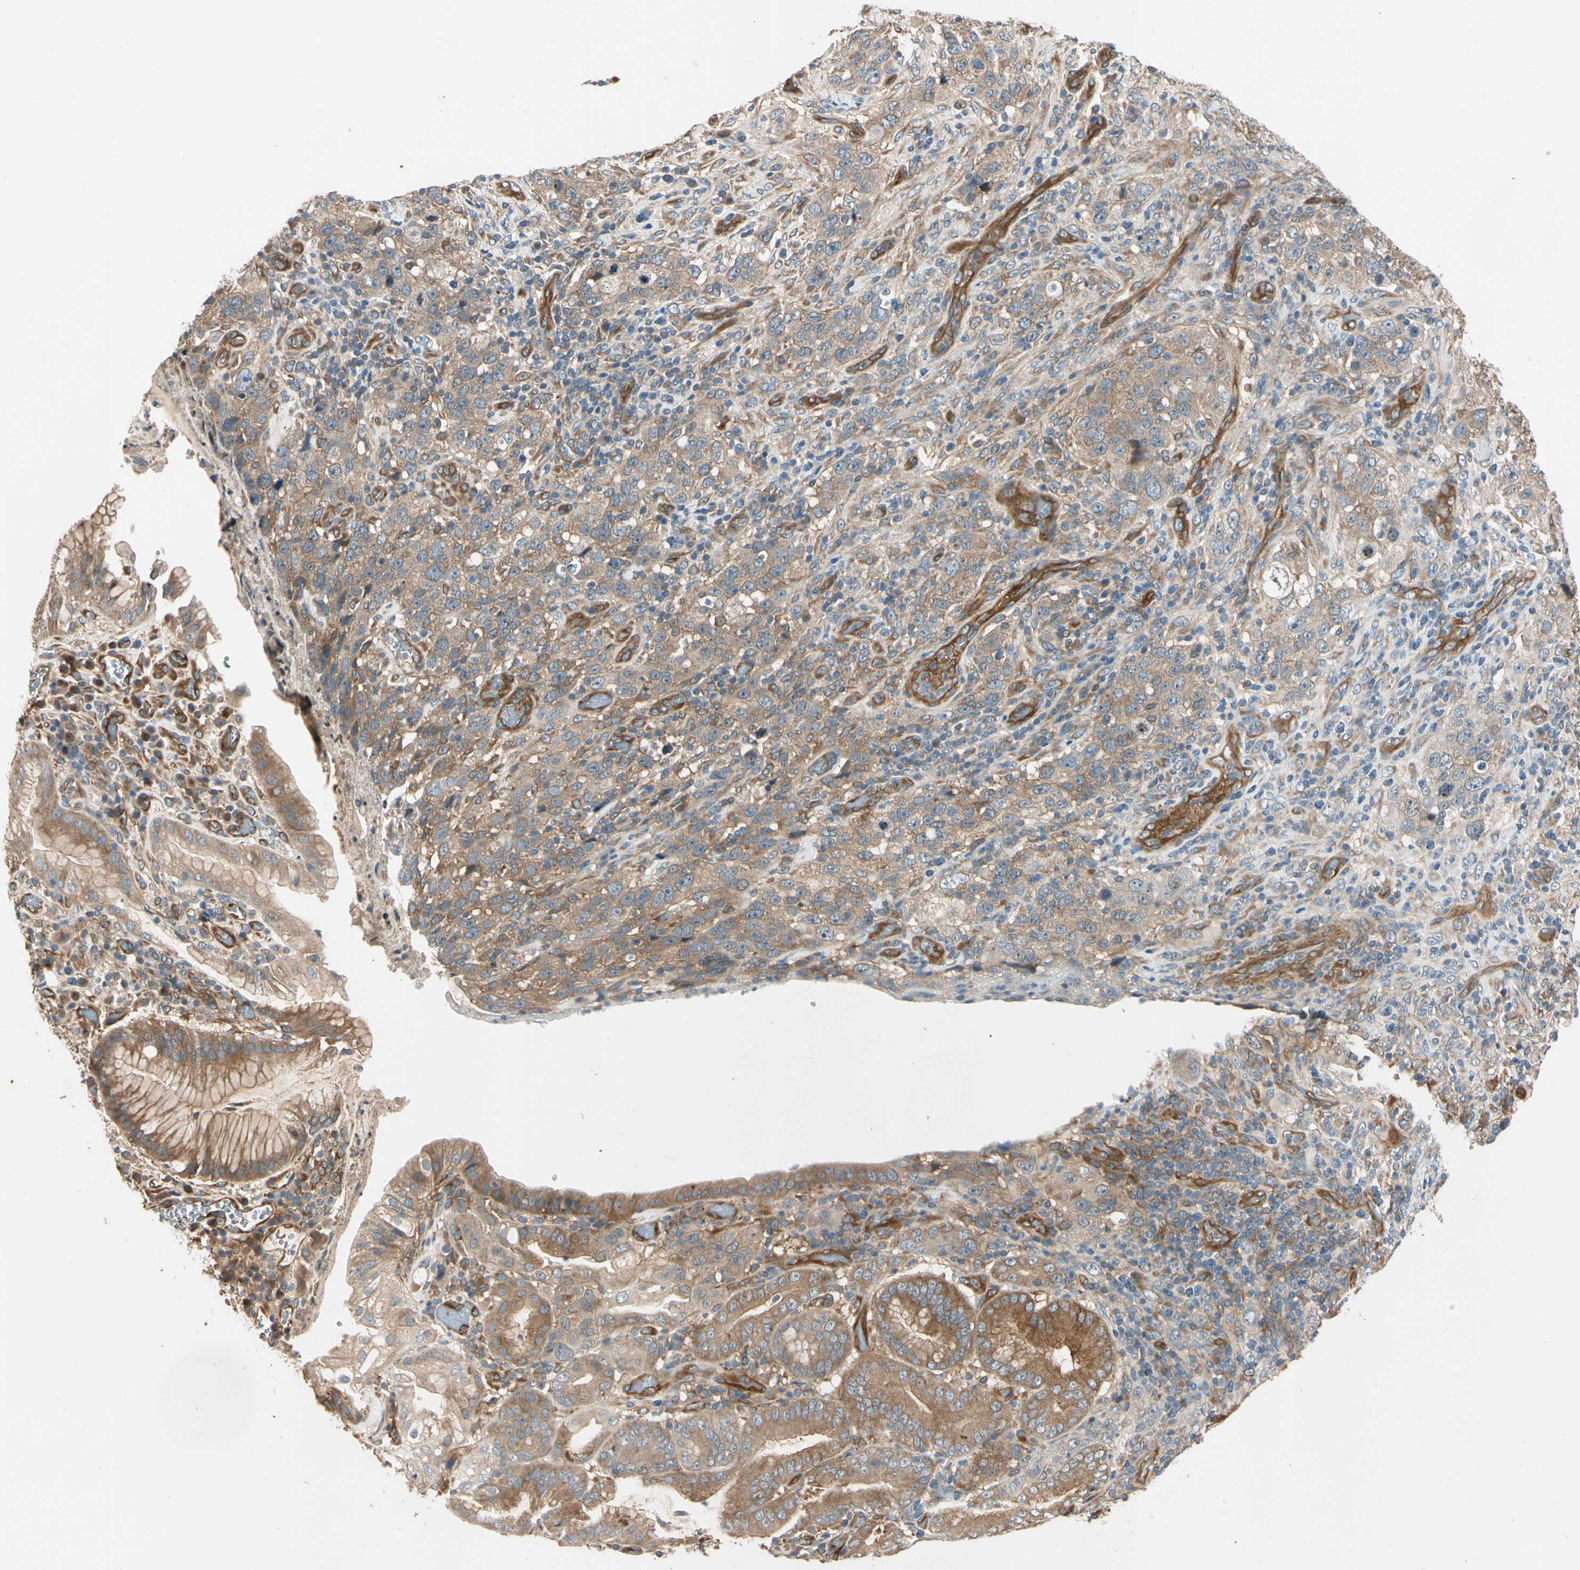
{"staining": {"intensity": "moderate", "quantity": ">75%", "location": "cytoplasmic/membranous"}, "tissue": "stomach cancer", "cell_type": "Tumor cells", "image_type": "cancer", "snomed": [{"axis": "morphology", "description": "Normal tissue, NOS"}, {"axis": "morphology", "description": "Adenocarcinoma, NOS"}, {"axis": "topography", "description": "Stomach"}], "caption": "Immunohistochemistry image of neoplastic tissue: adenocarcinoma (stomach) stained using immunohistochemistry (IHC) exhibits medium levels of moderate protein expression localized specifically in the cytoplasmic/membranous of tumor cells, appearing as a cytoplasmic/membranous brown color.", "gene": "ROCK2", "patient": {"sex": "male", "age": 48}}